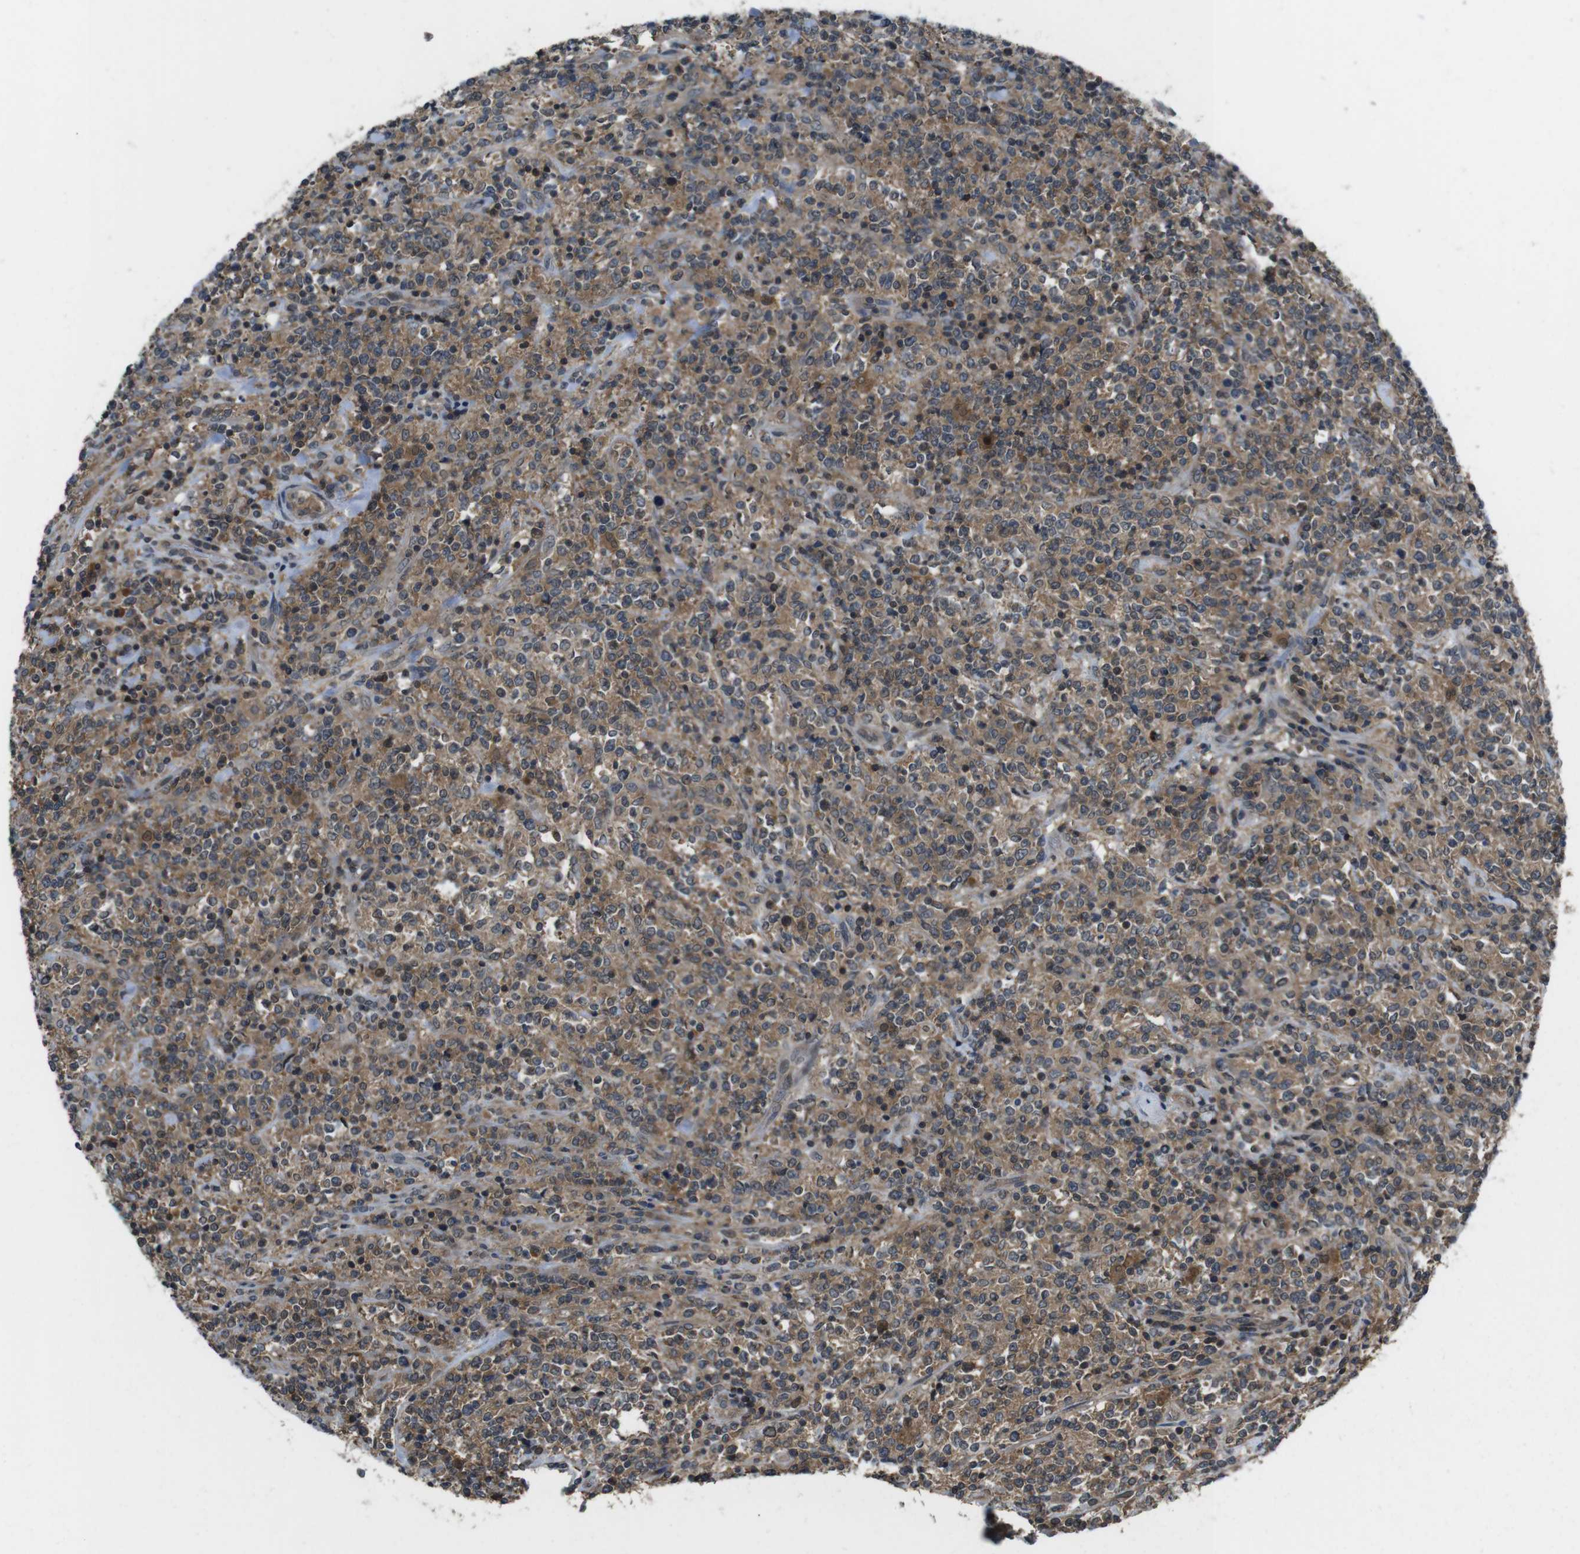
{"staining": {"intensity": "moderate", "quantity": ">75%", "location": "cytoplasmic/membranous"}, "tissue": "lymphoma", "cell_type": "Tumor cells", "image_type": "cancer", "snomed": [{"axis": "morphology", "description": "Malignant lymphoma, non-Hodgkin's type, High grade"}, {"axis": "topography", "description": "Soft tissue"}], "caption": "Immunohistochemical staining of lymphoma shows medium levels of moderate cytoplasmic/membranous positivity in approximately >75% of tumor cells. (IHC, brightfield microscopy, high magnification).", "gene": "SLC22A23", "patient": {"sex": "male", "age": 18}}